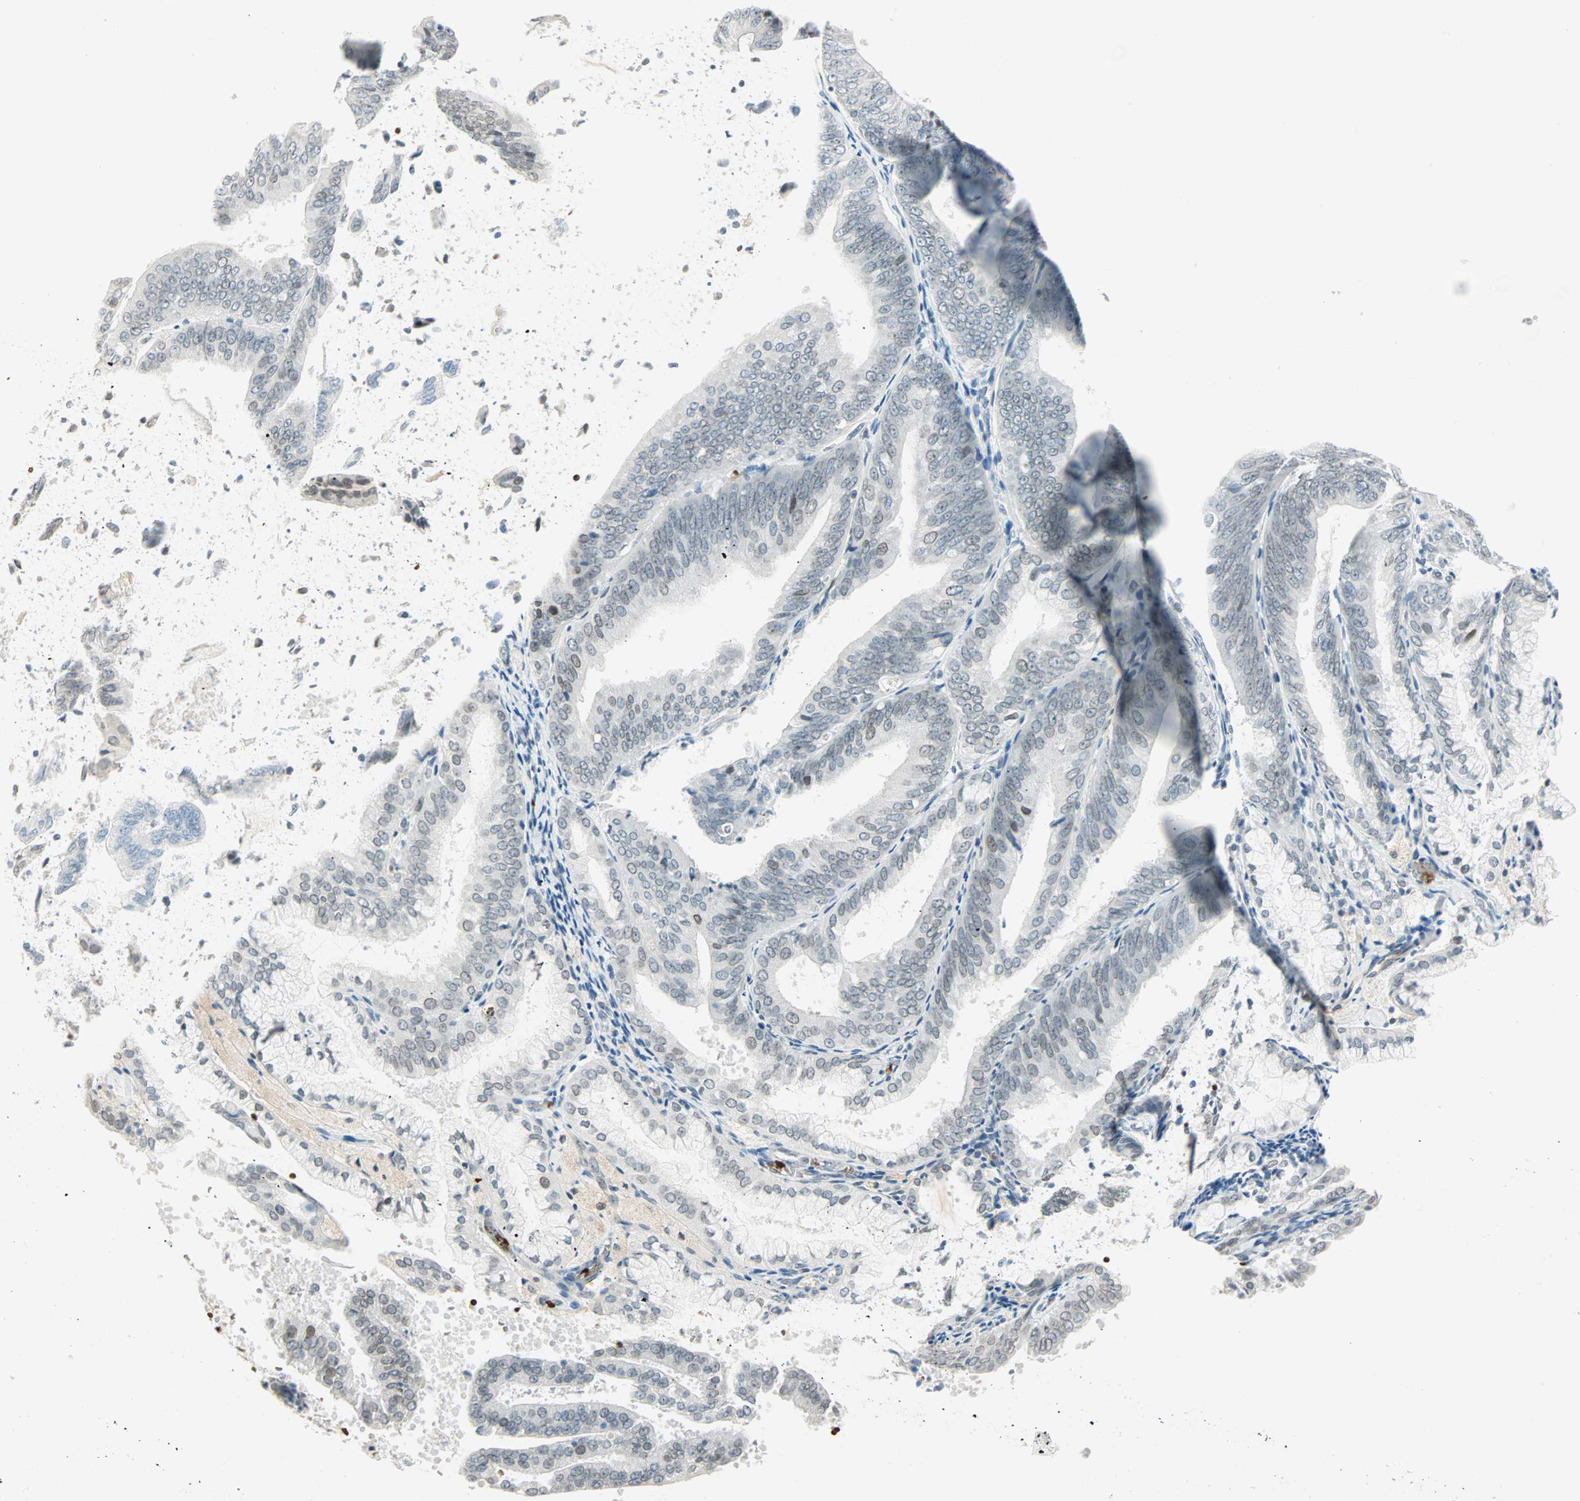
{"staining": {"intensity": "weak", "quantity": "<25%", "location": "nuclear"}, "tissue": "endometrial cancer", "cell_type": "Tumor cells", "image_type": "cancer", "snomed": [{"axis": "morphology", "description": "Adenocarcinoma, NOS"}, {"axis": "topography", "description": "Endometrium"}], "caption": "Immunohistochemistry photomicrograph of endometrial cancer stained for a protein (brown), which displays no staining in tumor cells. Brightfield microscopy of IHC stained with DAB (3,3'-diaminobenzidine) (brown) and hematoxylin (blue), captured at high magnification.", "gene": "BCAN", "patient": {"sex": "female", "age": 63}}